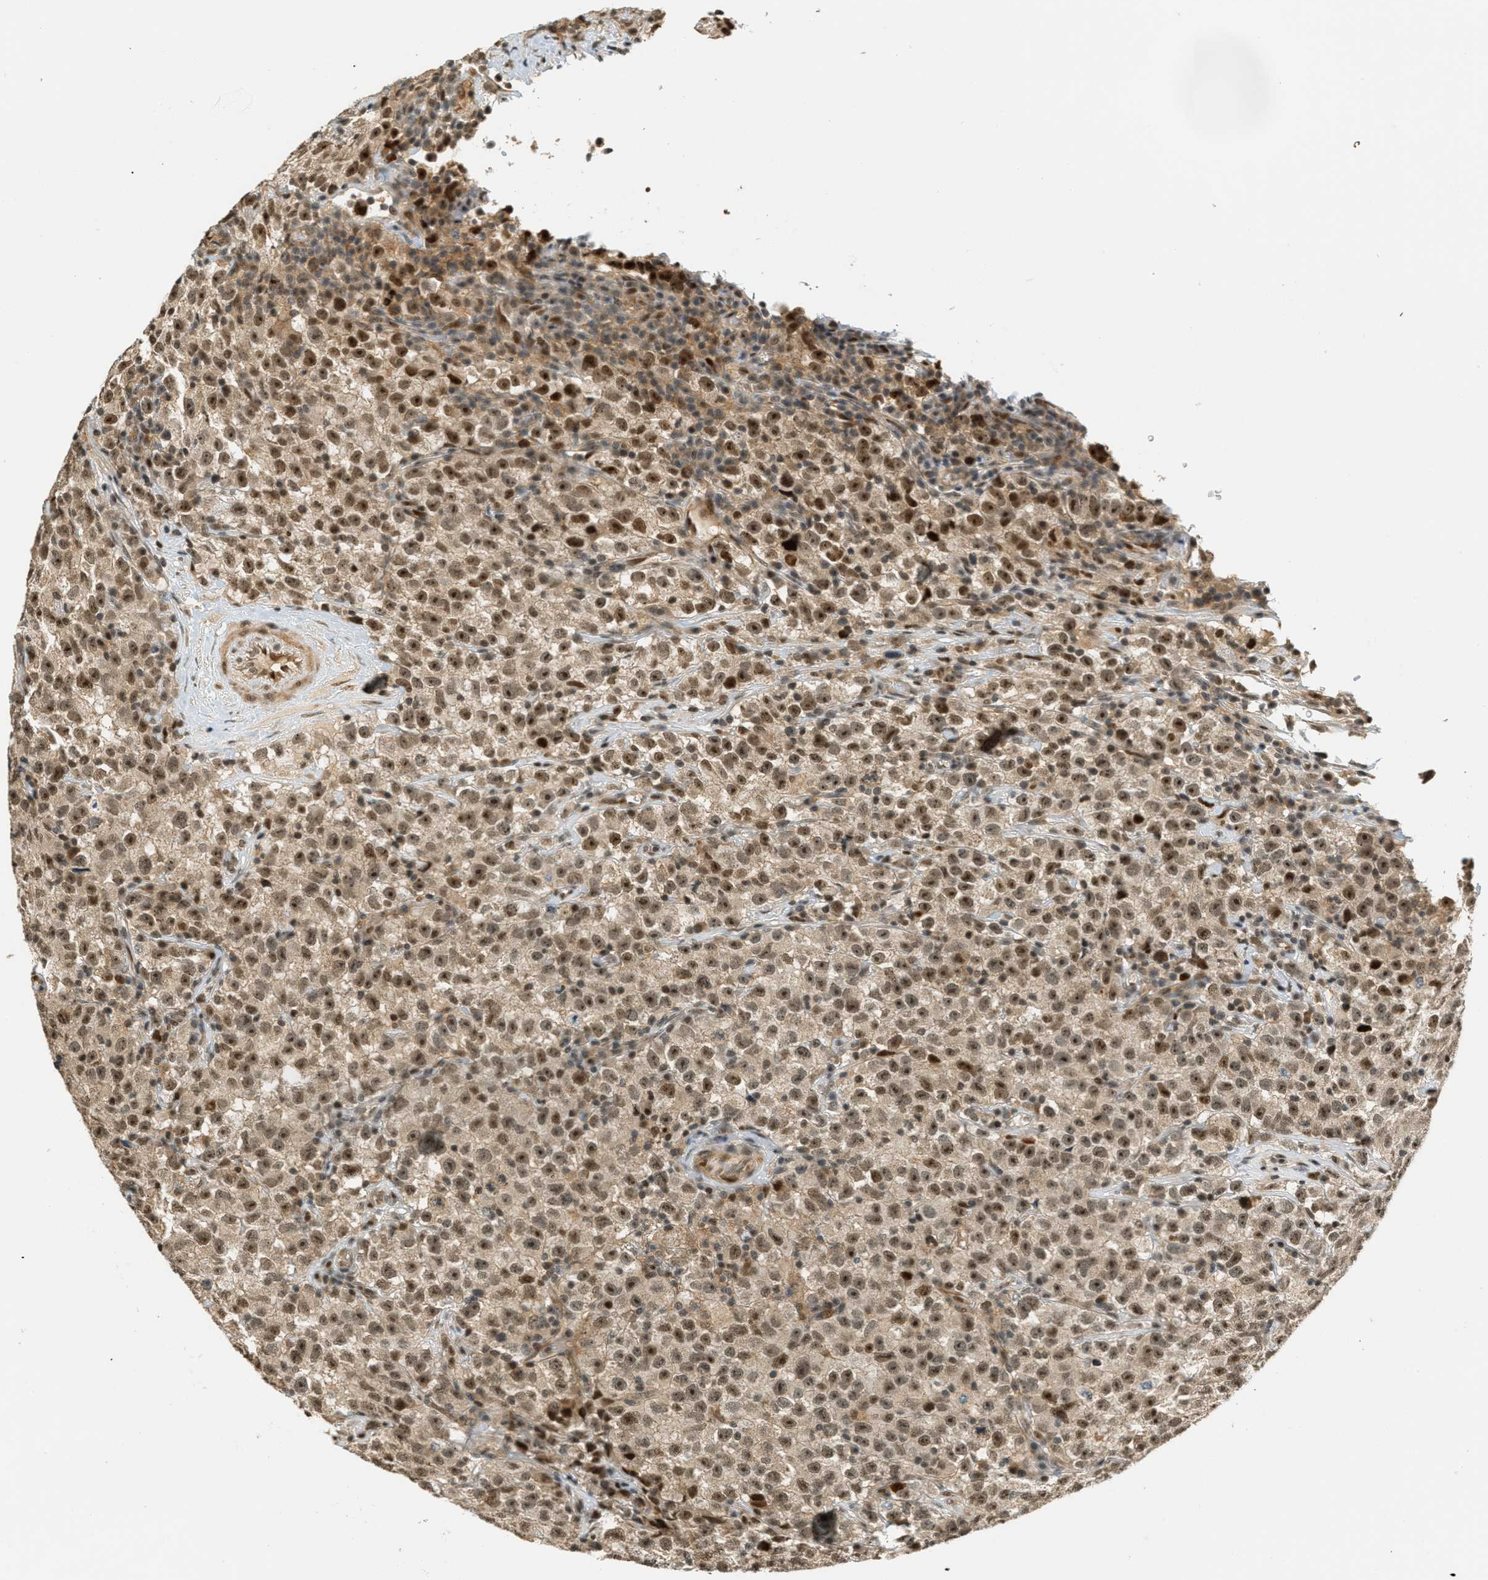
{"staining": {"intensity": "moderate", "quantity": ">75%", "location": "cytoplasmic/membranous,nuclear"}, "tissue": "testis cancer", "cell_type": "Tumor cells", "image_type": "cancer", "snomed": [{"axis": "morphology", "description": "Seminoma, NOS"}, {"axis": "topography", "description": "Testis"}], "caption": "Testis cancer stained with a brown dye shows moderate cytoplasmic/membranous and nuclear positive expression in about >75% of tumor cells.", "gene": "FOXM1", "patient": {"sex": "male", "age": 22}}